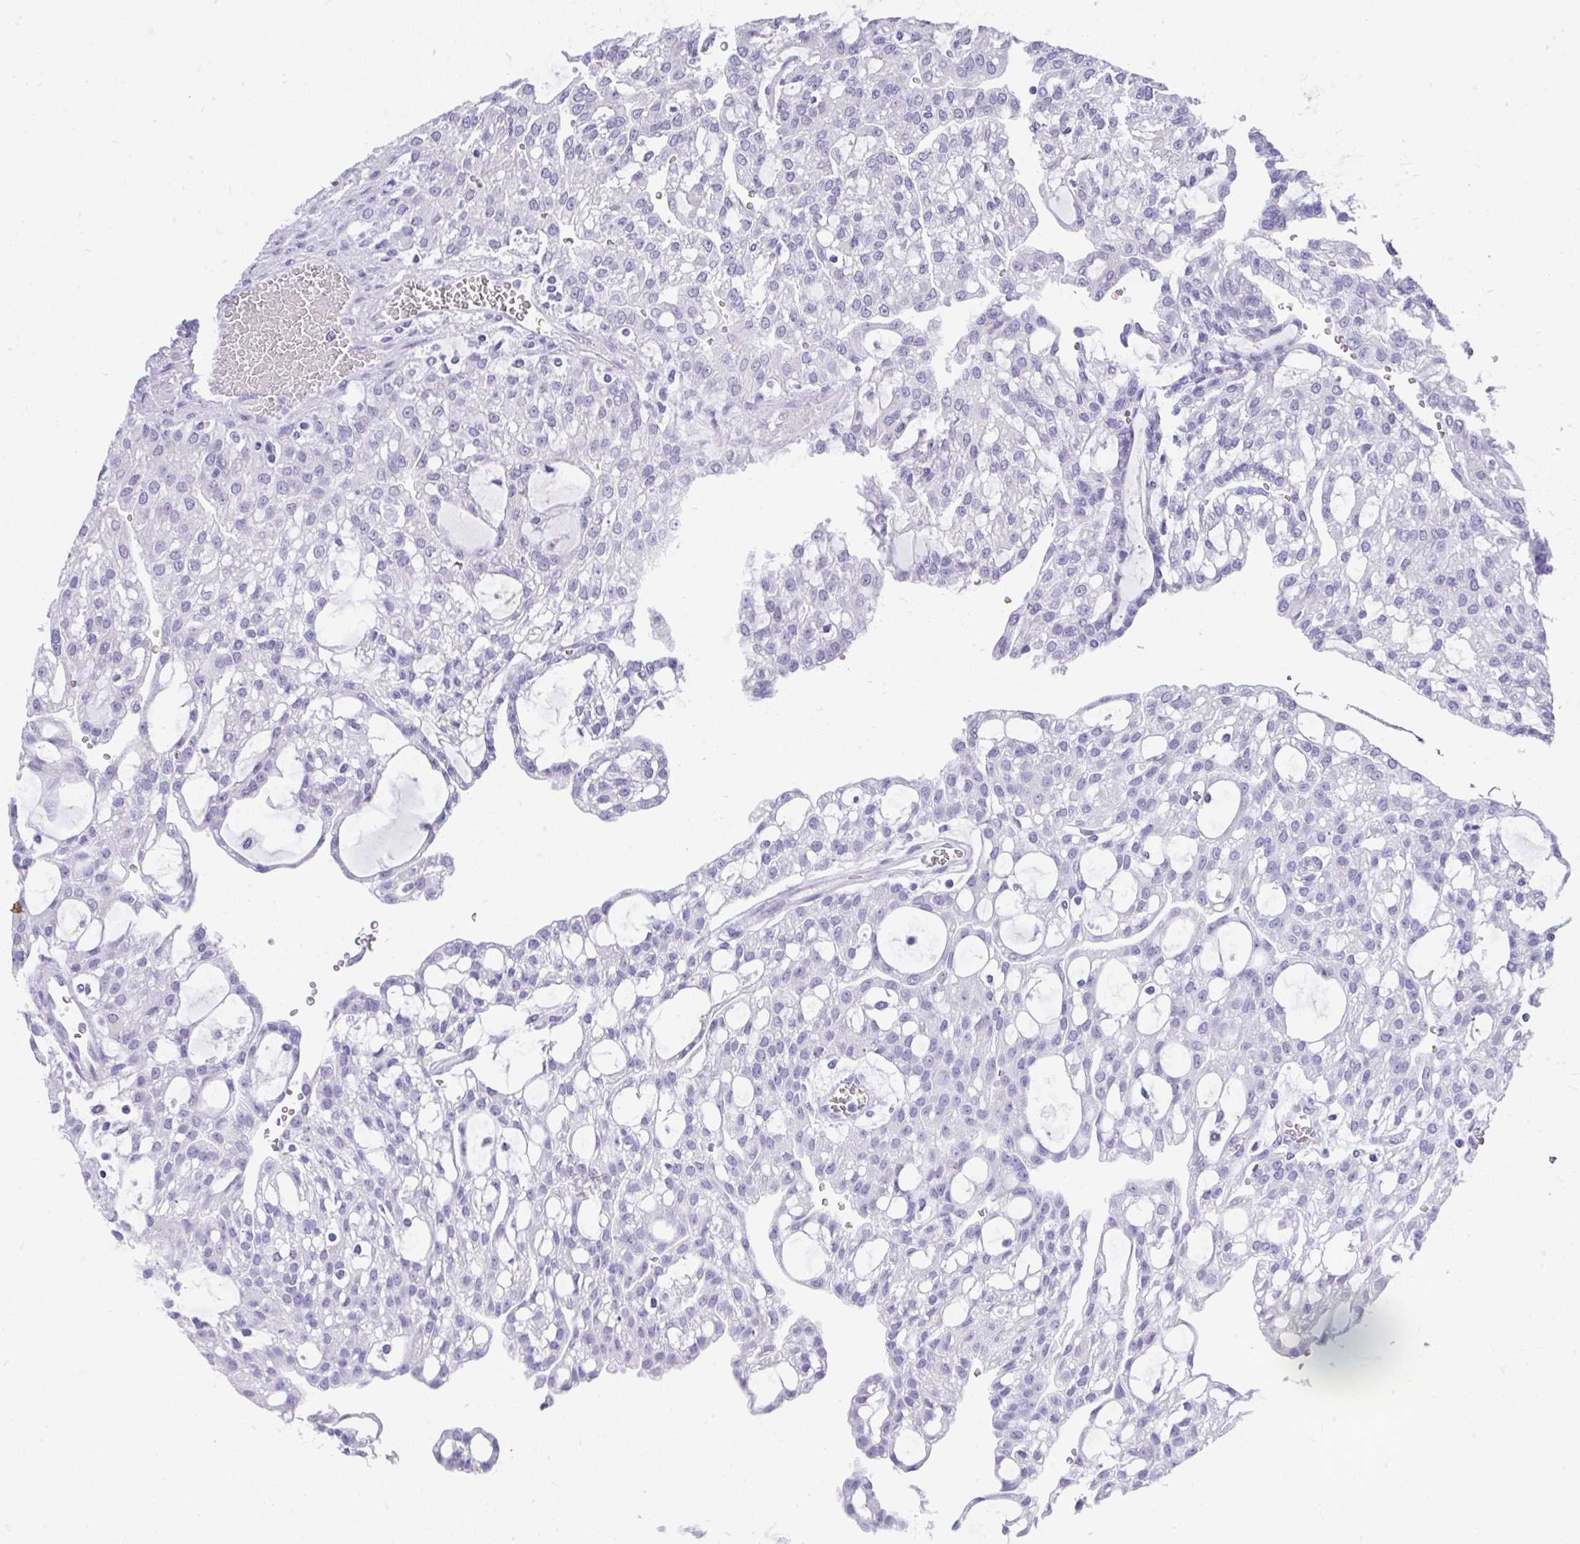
{"staining": {"intensity": "negative", "quantity": "none", "location": "none"}, "tissue": "renal cancer", "cell_type": "Tumor cells", "image_type": "cancer", "snomed": [{"axis": "morphology", "description": "Adenocarcinoma, NOS"}, {"axis": "topography", "description": "Kidney"}], "caption": "High power microscopy micrograph of an immunohistochemistry (IHC) histopathology image of adenocarcinoma (renal), revealing no significant staining in tumor cells.", "gene": "MS4A12", "patient": {"sex": "male", "age": 63}}